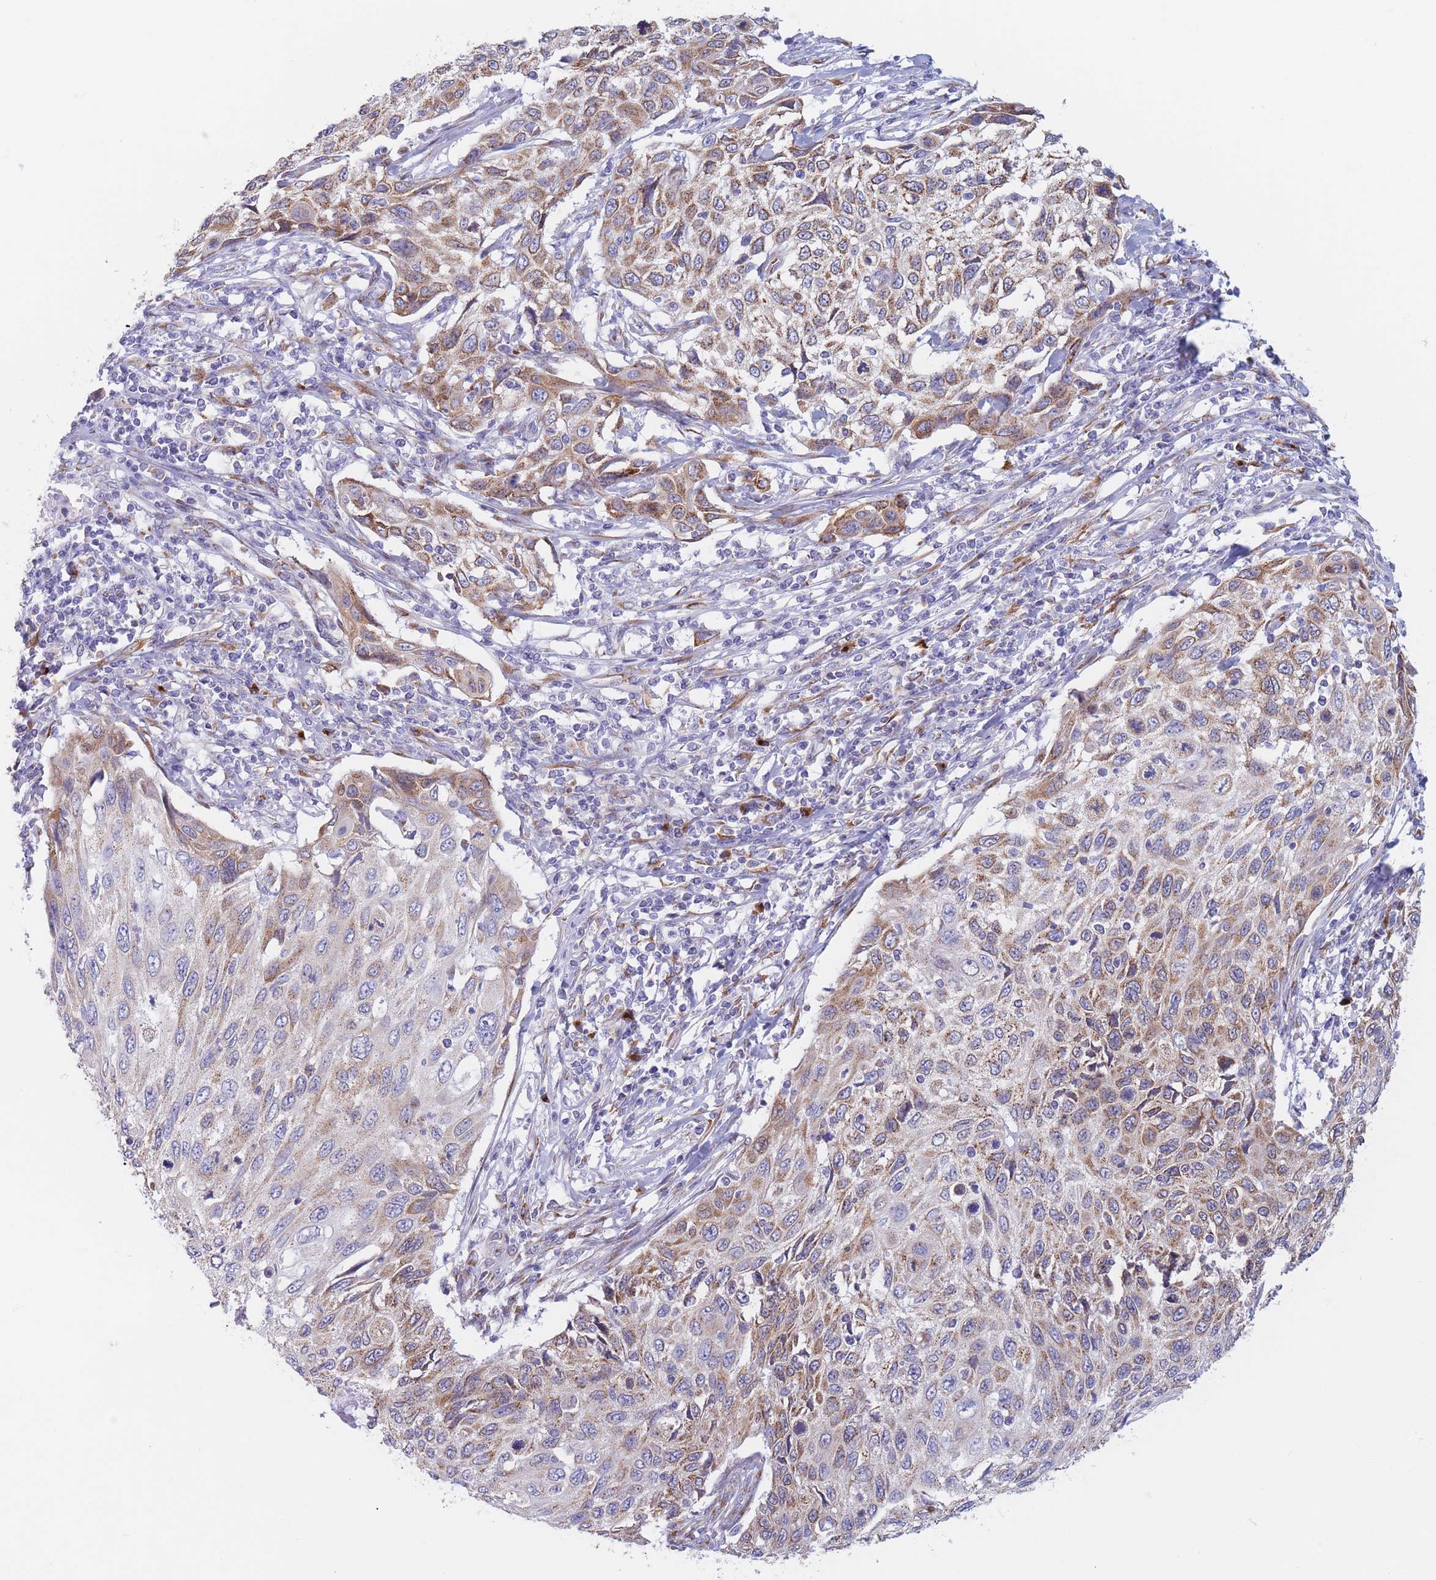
{"staining": {"intensity": "moderate", "quantity": "25%-75%", "location": "cytoplasmic/membranous"}, "tissue": "cervical cancer", "cell_type": "Tumor cells", "image_type": "cancer", "snomed": [{"axis": "morphology", "description": "Squamous cell carcinoma, NOS"}, {"axis": "topography", "description": "Cervix"}], "caption": "An immunohistochemistry (IHC) histopathology image of tumor tissue is shown. Protein staining in brown shows moderate cytoplasmic/membranous positivity in cervical squamous cell carcinoma within tumor cells. Ihc stains the protein in brown and the nuclei are stained blue.", "gene": "MRPL30", "patient": {"sex": "female", "age": 70}}